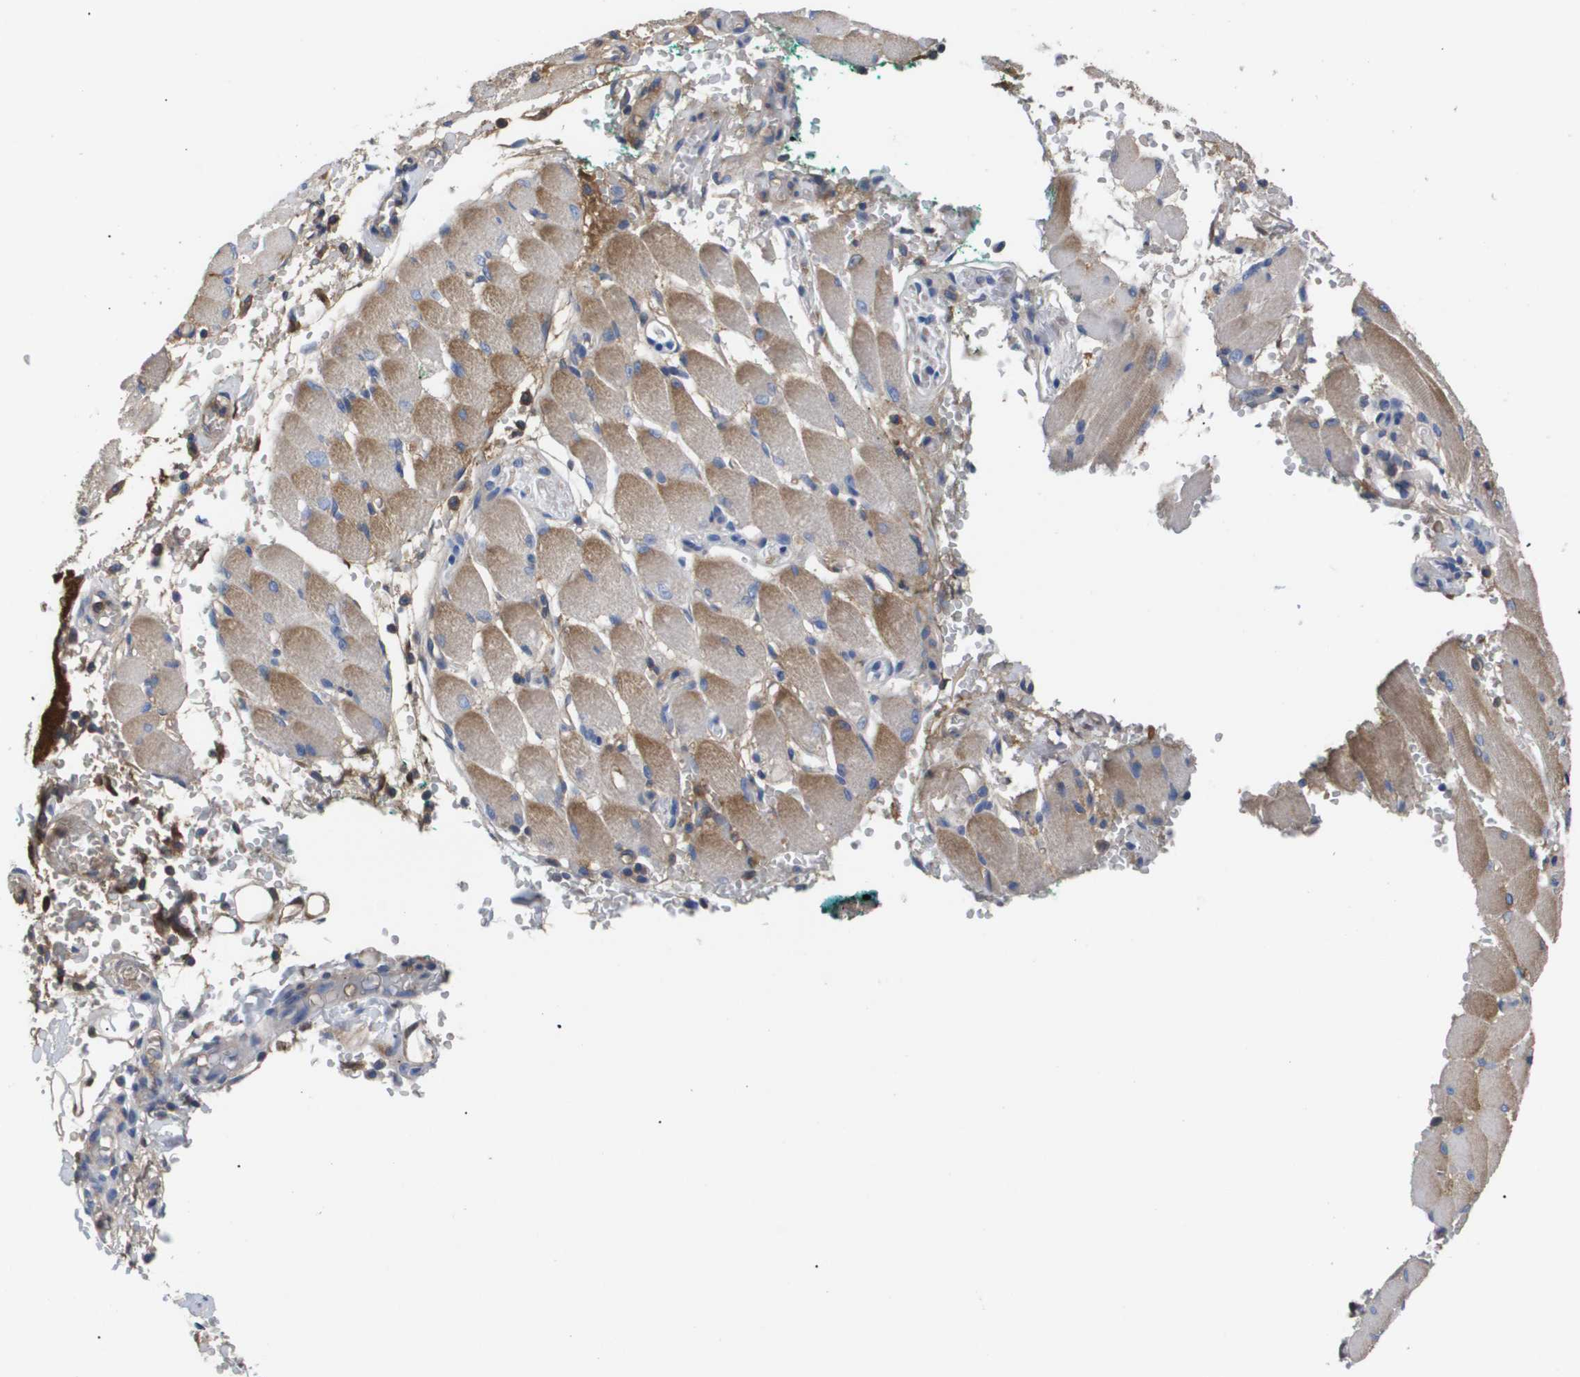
{"staining": {"intensity": "negative", "quantity": "none", "location": "none"}, "tissue": "adipose tissue", "cell_type": "Adipocytes", "image_type": "normal", "snomed": [{"axis": "morphology", "description": "Squamous cell carcinoma, NOS"}, {"axis": "topography", "description": "Oral tissue"}, {"axis": "topography", "description": "Head-Neck"}], "caption": "Immunohistochemical staining of normal adipose tissue displays no significant staining in adipocytes. The staining is performed using DAB (3,3'-diaminobenzidine) brown chromogen with nuclei counter-stained in using hematoxylin.", "gene": "SERPINA6", "patient": {"sex": "female", "age": 50}}